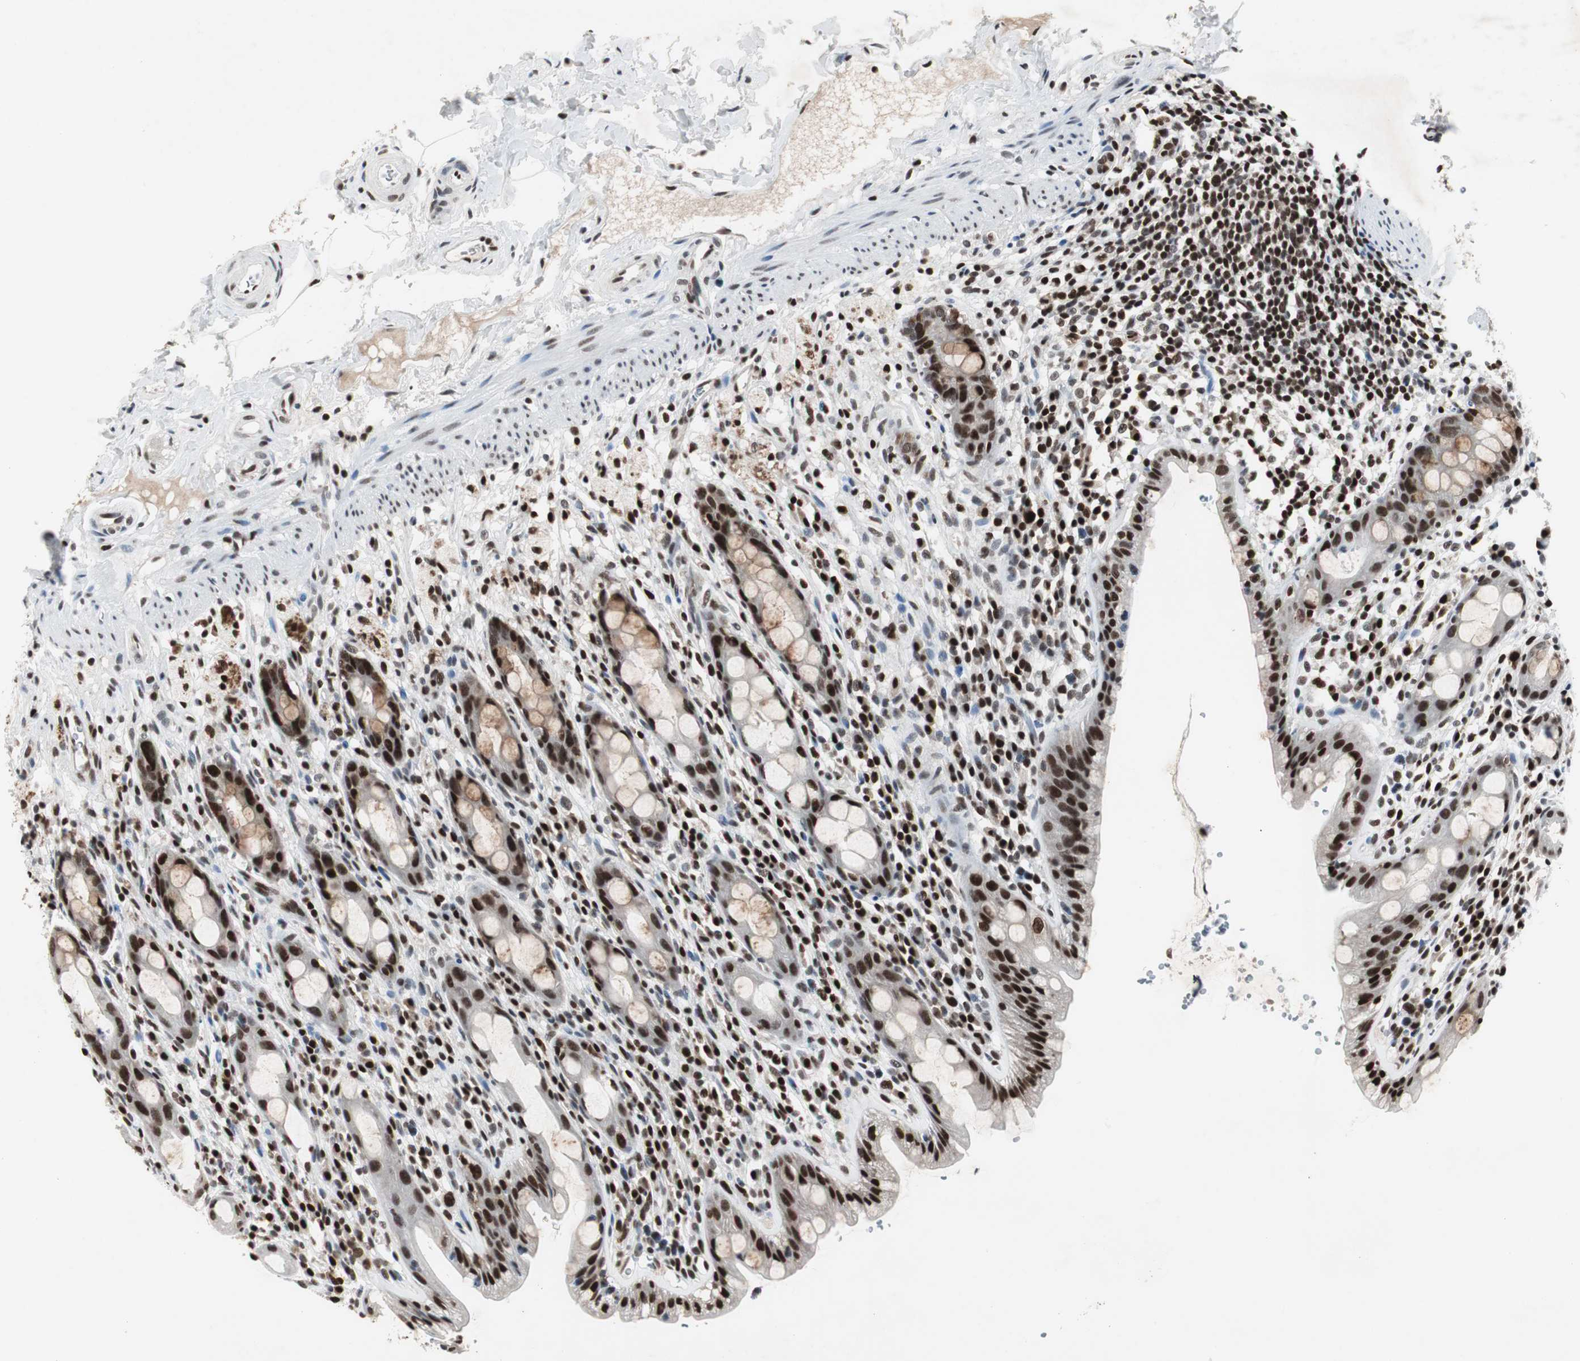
{"staining": {"intensity": "strong", "quantity": ">75%", "location": "nuclear"}, "tissue": "rectum", "cell_type": "Glandular cells", "image_type": "normal", "snomed": [{"axis": "morphology", "description": "Normal tissue, NOS"}, {"axis": "topography", "description": "Rectum"}], "caption": "IHC image of unremarkable rectum: human rectum stained using IHC reveals high levels of strong protein expression localized specifically in the nuclear of glandular cells, appearing as a nuclear brown color.", "gene": "RAD9A", "patient": {"sex": "male", "age": 44}}